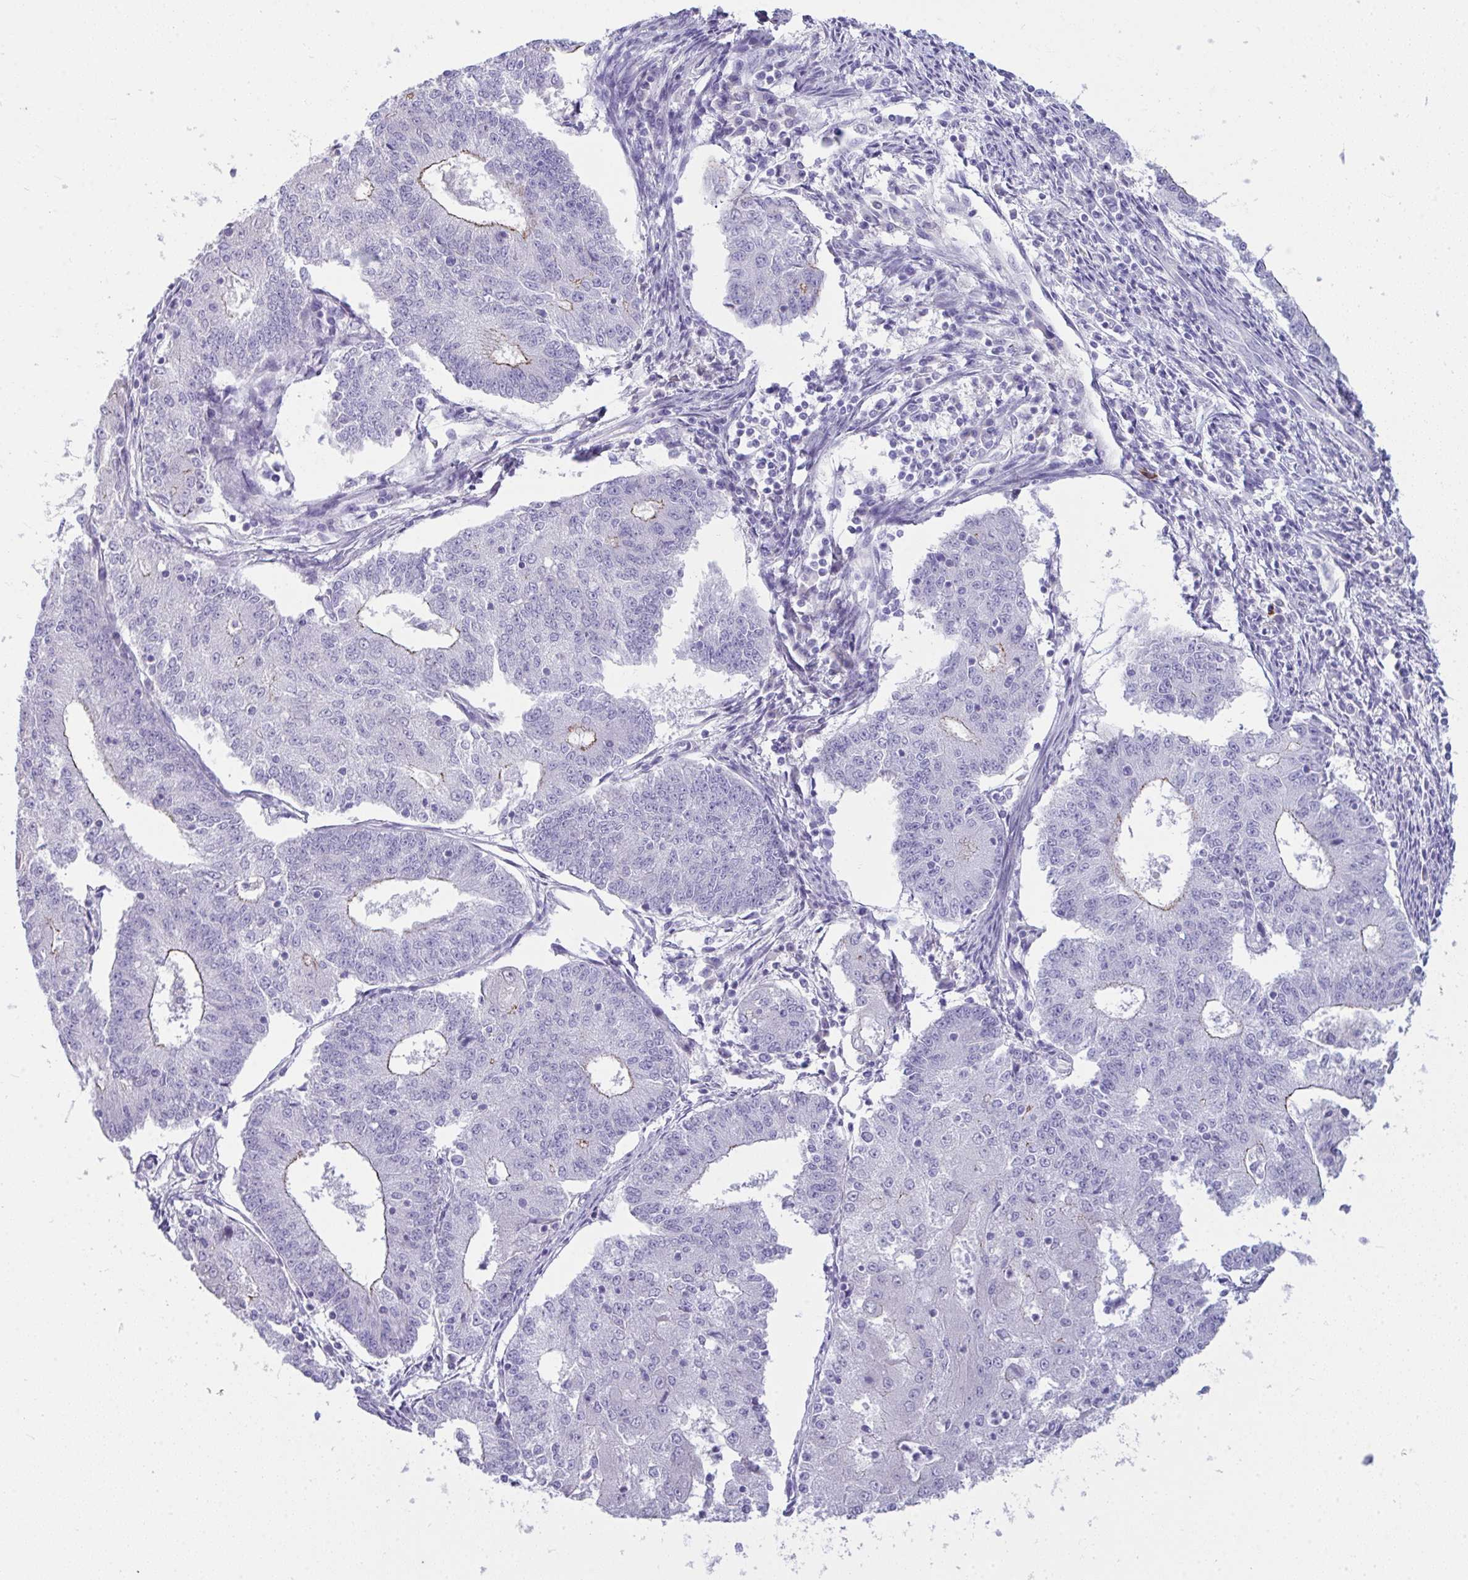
{"staining": {"intensity": "negative", "quantity": "none", "location": "none"}, "tissue": "endometrial cancer", "cell_type": "Tumor cells", "image_type": "cancer", "snomed": [{"axis": "morphology", "description": "Adenocarcinoma, NOS"}, {"axis": "topography", "description": "Endometrium"}], "caption": "The image demonstrates no significant positivity in tumor cells of adenocarcinoma (endometrial).", "gene": "GLB1L2", "patient": {"sex": "female", "age": 56}}